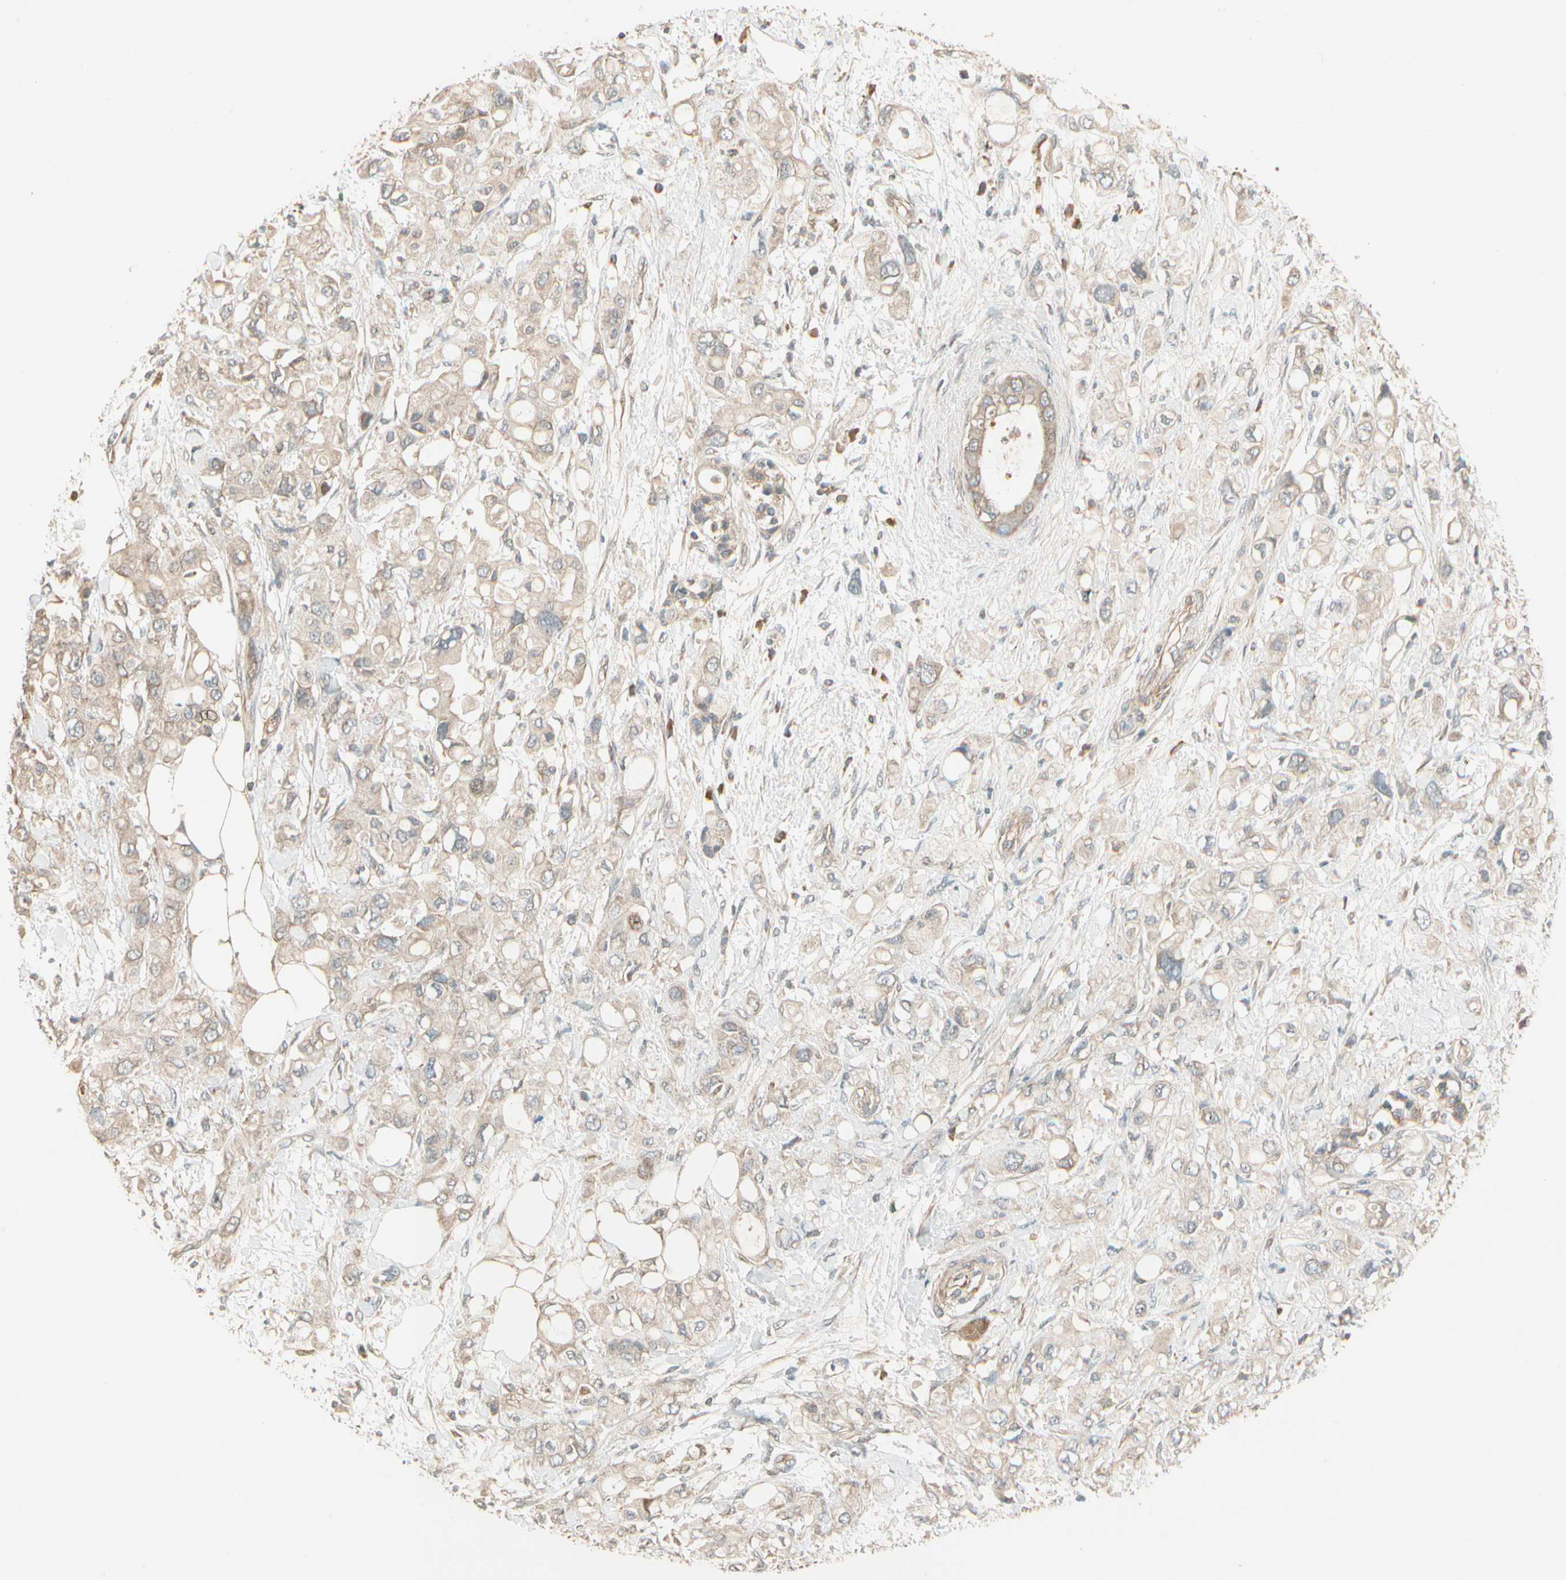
{"staining": {"intensity": "weak", "quantity": ">75%", "location": "cytoplasmic/membranous"}, "tissue": "pancreatic cancer", "cell_type": "Tumor cells", "image_type": "cancer", "snomed": [{"axis": "morphology", "description": "Adenocarcinoma, NOS"}, {"axis": "topography", "description": "Pancreas"}], "caption": "Pancreatic cancer stained for a protein (brown) displays weak cytoplasmic/membranous positive expression in about >75% of tumor cells.", "gene": "ACVR1", "patient": {"sex": "female", "age": 56}}